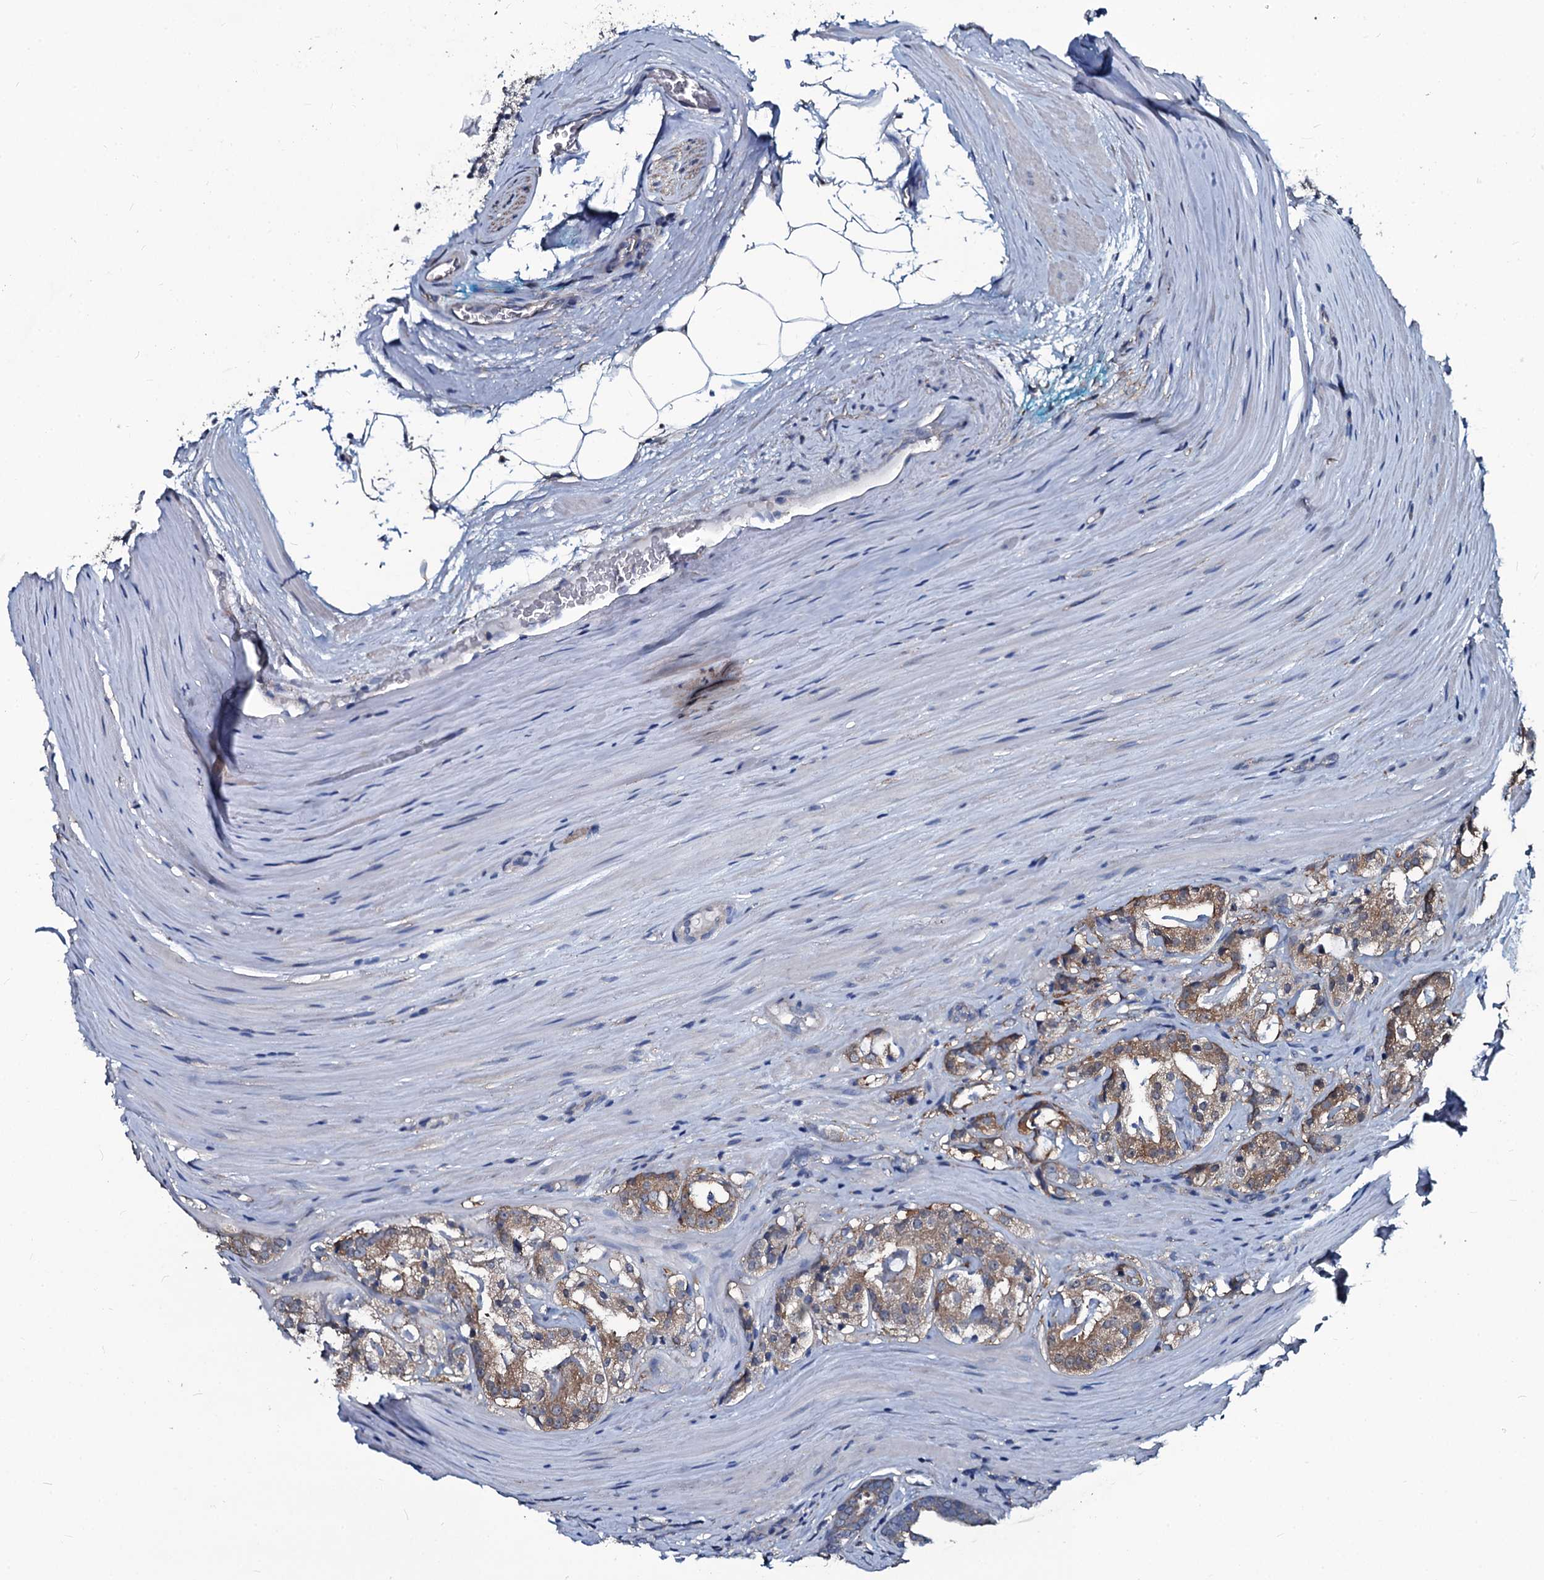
{"staining": {"intensity": "moderate", "quantity": ">75%", "location": "cytoplasmic/membranous"}, "tissue": "prostate cancer", "cell_type": "Tumor cells", "image_type": "cancer", "snomed": [{"axis": "morphology", "description": "Adenocarcinoma, High grade"}, {"axis": "topography", "description": "Prostate"}], "caption": "A micrograph of human adenocarcinoma (high-grade) (prostate) stained for a protein exhibits moderate cytoplasmic/membranous brown staining in tumor cells.", "gene": "USPL1", "patient": {"sex": "male", "age": 63}}